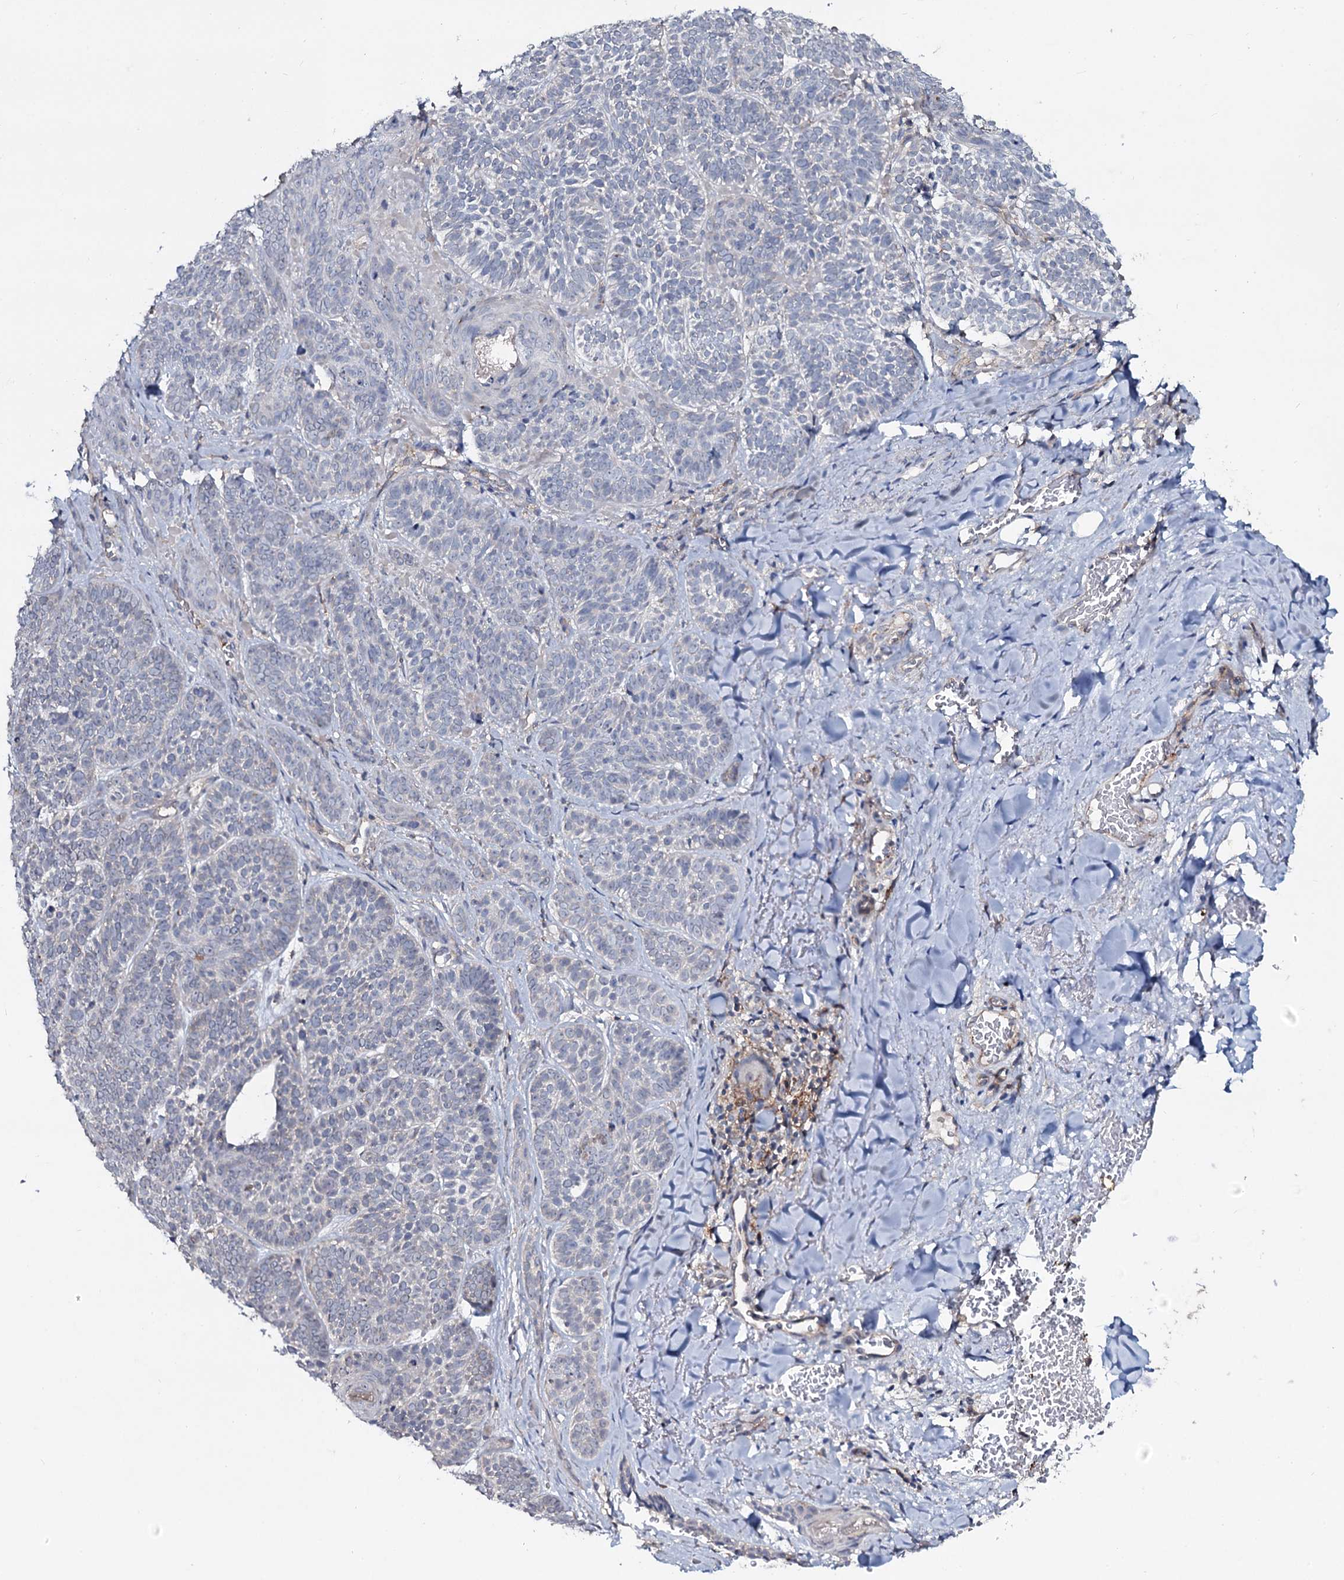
{"staining": {"intensity": "negative", "quantity": "none", "location": "none"}, "tissue": "skin cancer", "cell_type": "Tumor cells", "image_type": "cancer", "snomed": [{"axis": "morphology", "description": "Basal cell carcinoma"}, {"axis": "topography", "description": "Skin"}], "caption": "DAB immunohistochemical staining of human skin cancer exhibits no significant expression in tumor cells. (Immunohistochemistry, brightfield microscopy, high magnification).", "gene": "SNAP23", "patient": {"sex": "male", "age": 85}}